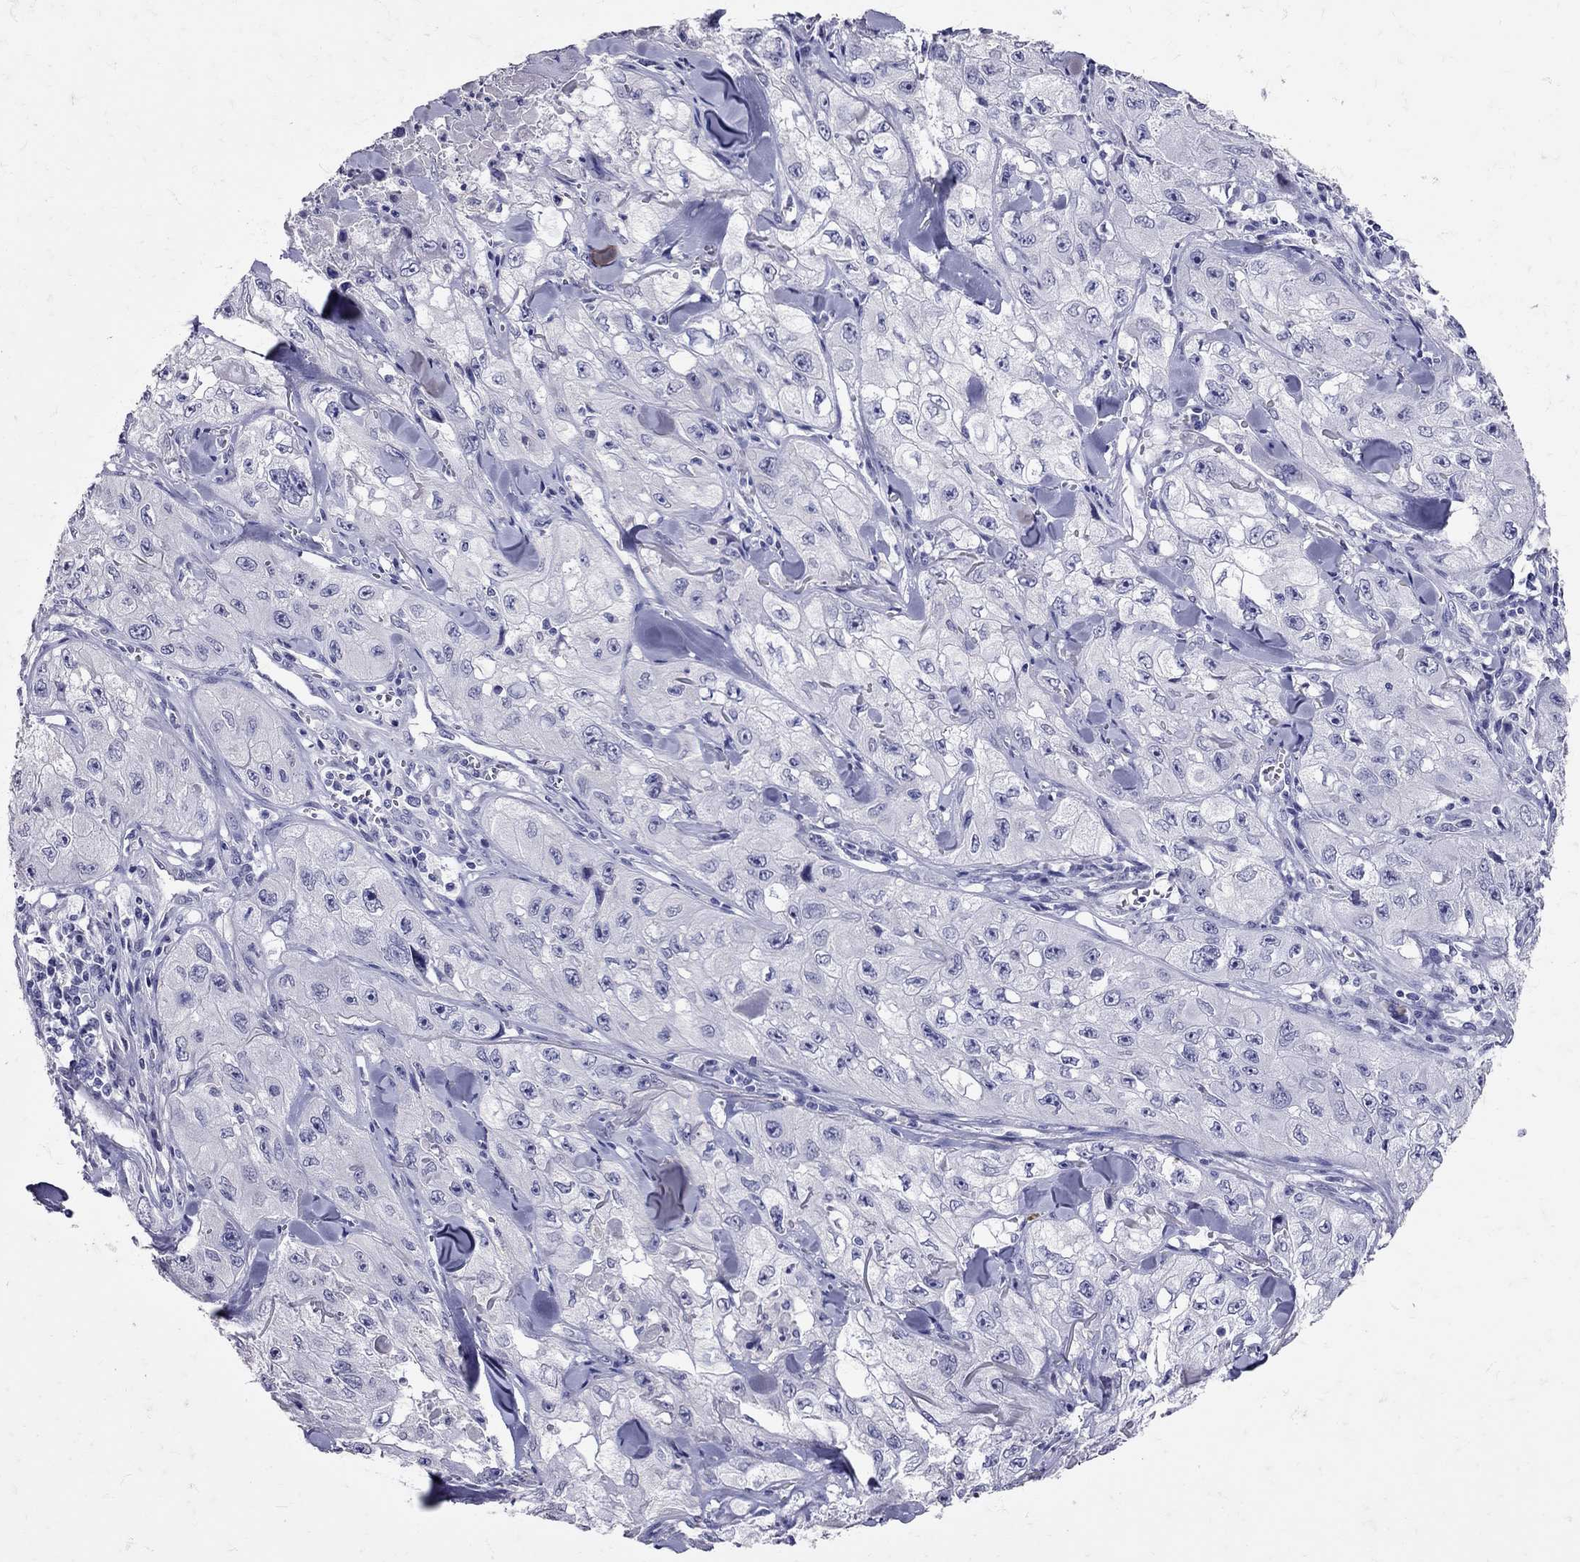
{"staining": {"intensity": "negative", "quantity": "none", "location": "none"}, "tissue": "skin cancer", "cell_type": "Tumor cells", "image_type": "cancer", "snomed": [{"axis": "morphology", "description": "Squamous cell carcinoma, NOS"}, {"axis": "topography", "description": "Skin"}, {"axis": "topography", "description": "Subcutis"}], "caption": "Tumor cells show no significant protein expression in squamous cell carcinoma (skin).", "gene": "SST", "patient": {"sex": "male", "age": 73}}